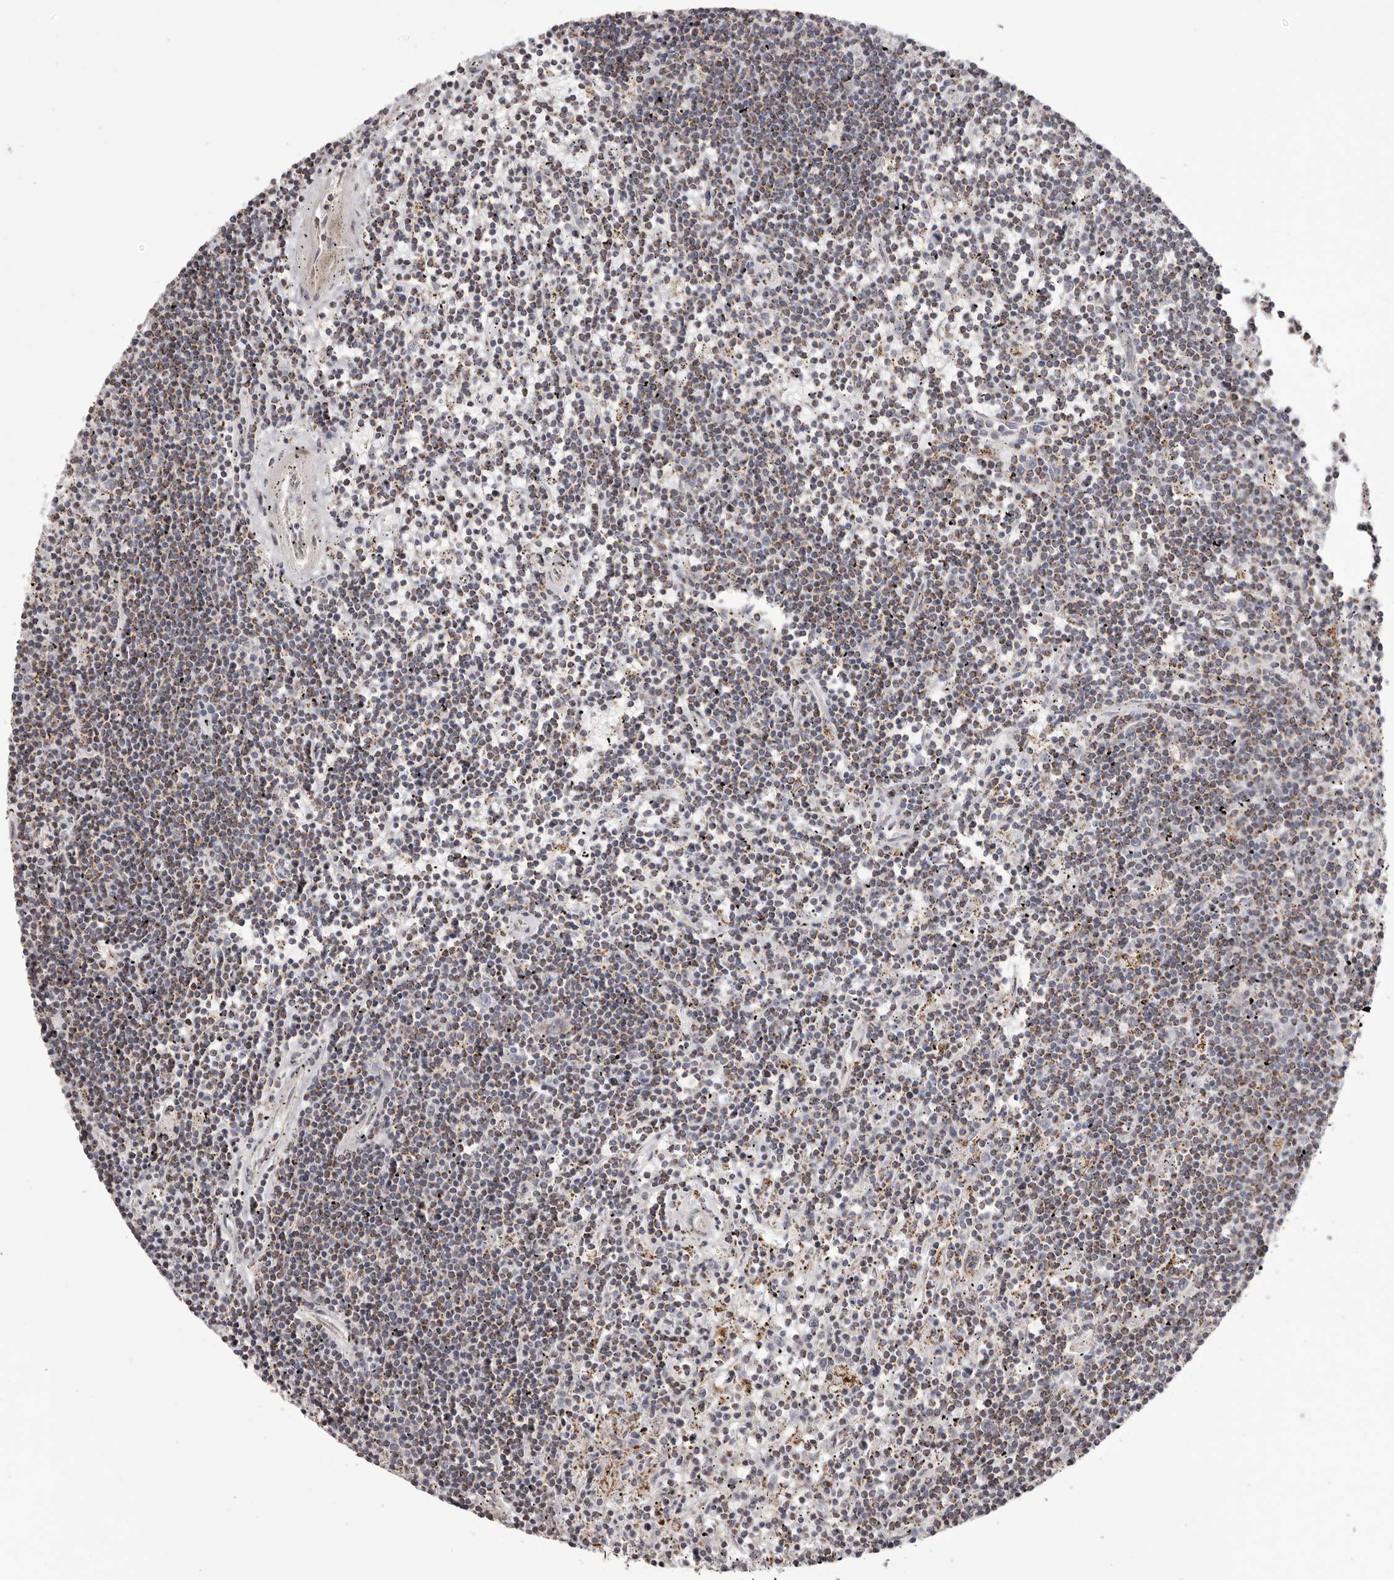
{"staining": {"intensity": "weak", "quantity": "<25%", "location": "cytoplasmic/membranous"}, "tissue": "lymphoma", "cell_type": "Tumor cells", "image_type": "cancer", "snomed": [{"axis": "morphology", "description": "Malignant lymphoma, non-Hodgkin's type, Low grade"}, {"axis": "topography", "description": "Spleen"}], "caption": "Lymphoma was stained to show a protein in brown. There is no significant expression in tumor cells.", "gene": "CHRM2", "patient": {"sex": "male", "age": 76}}